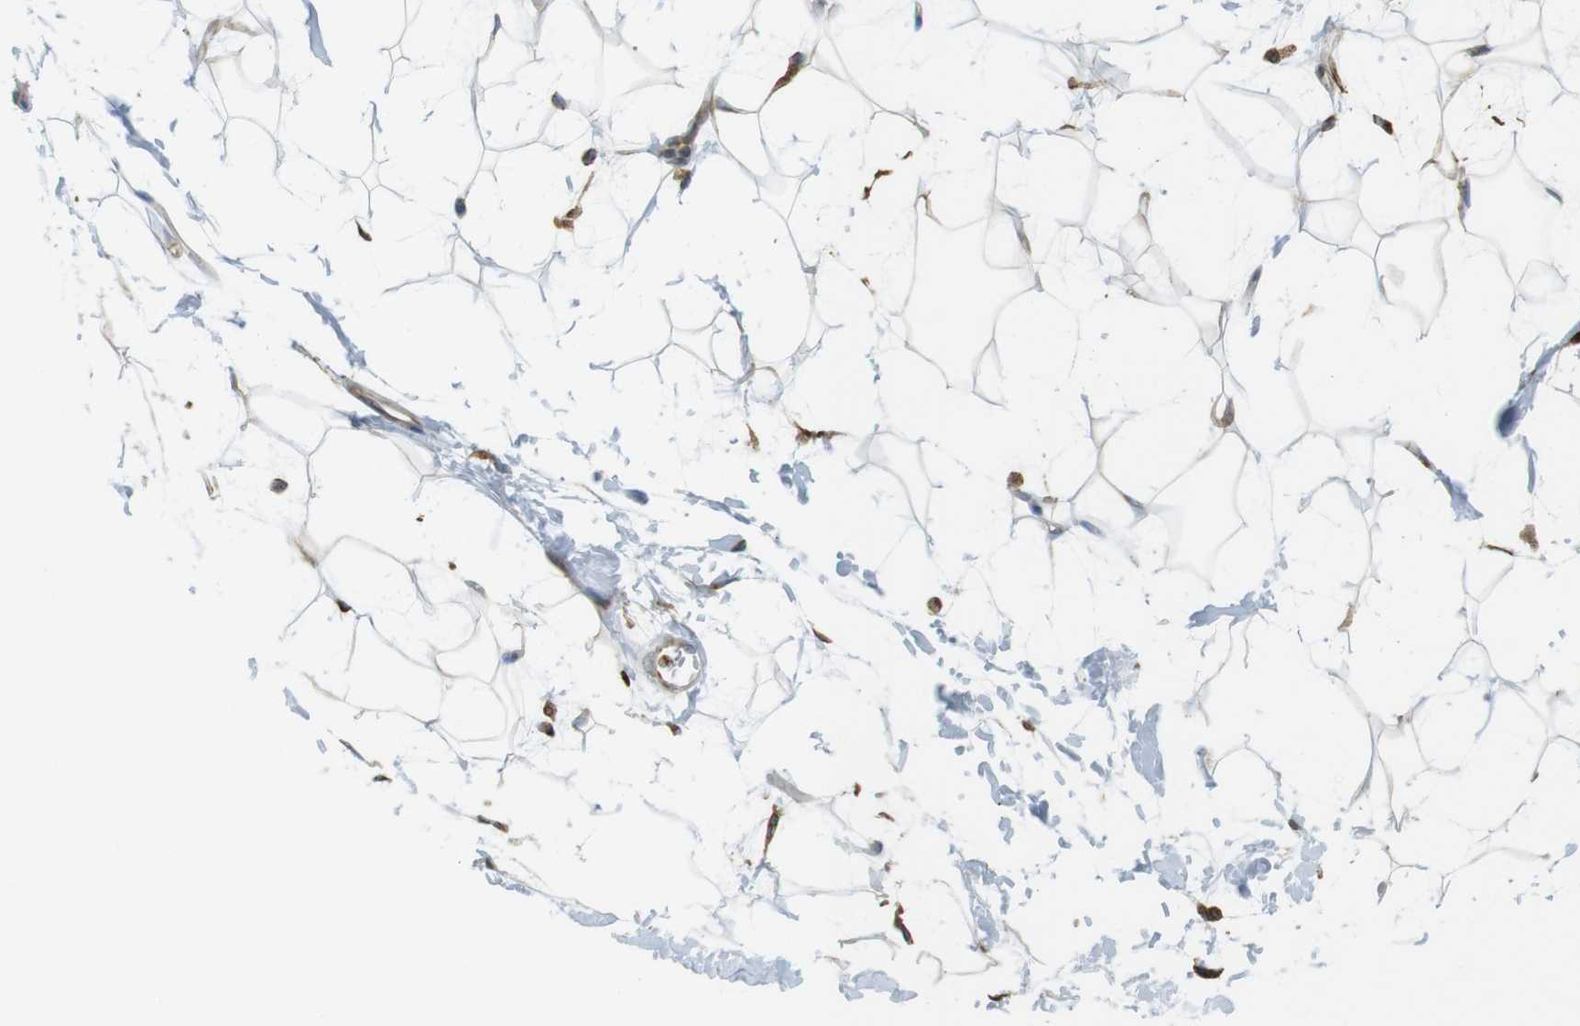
{"staining": {"intensity": "negative", "quantity": "none", "location": "none"}, "tissue": "adipose tissue", "cell_type": "Adipocytes", "image_type": "normal", "snomed": [{"axis": "morphology", "description": "Normal tissue, NOS"}, {"axis": "topography", "description": "Soft tissue"}], "caption": "A high-resolution photomicrograph shows immunohistochemistry staining of unremarkable adipose tissue, which shows no significant staining in adipocytes. (Brightfield microscopy of DAB (3,3'-diaminobenzidine) IHC at high magnification).", "gene": "MBOAT2", "patient": {"sex": "male", "age": 72}}